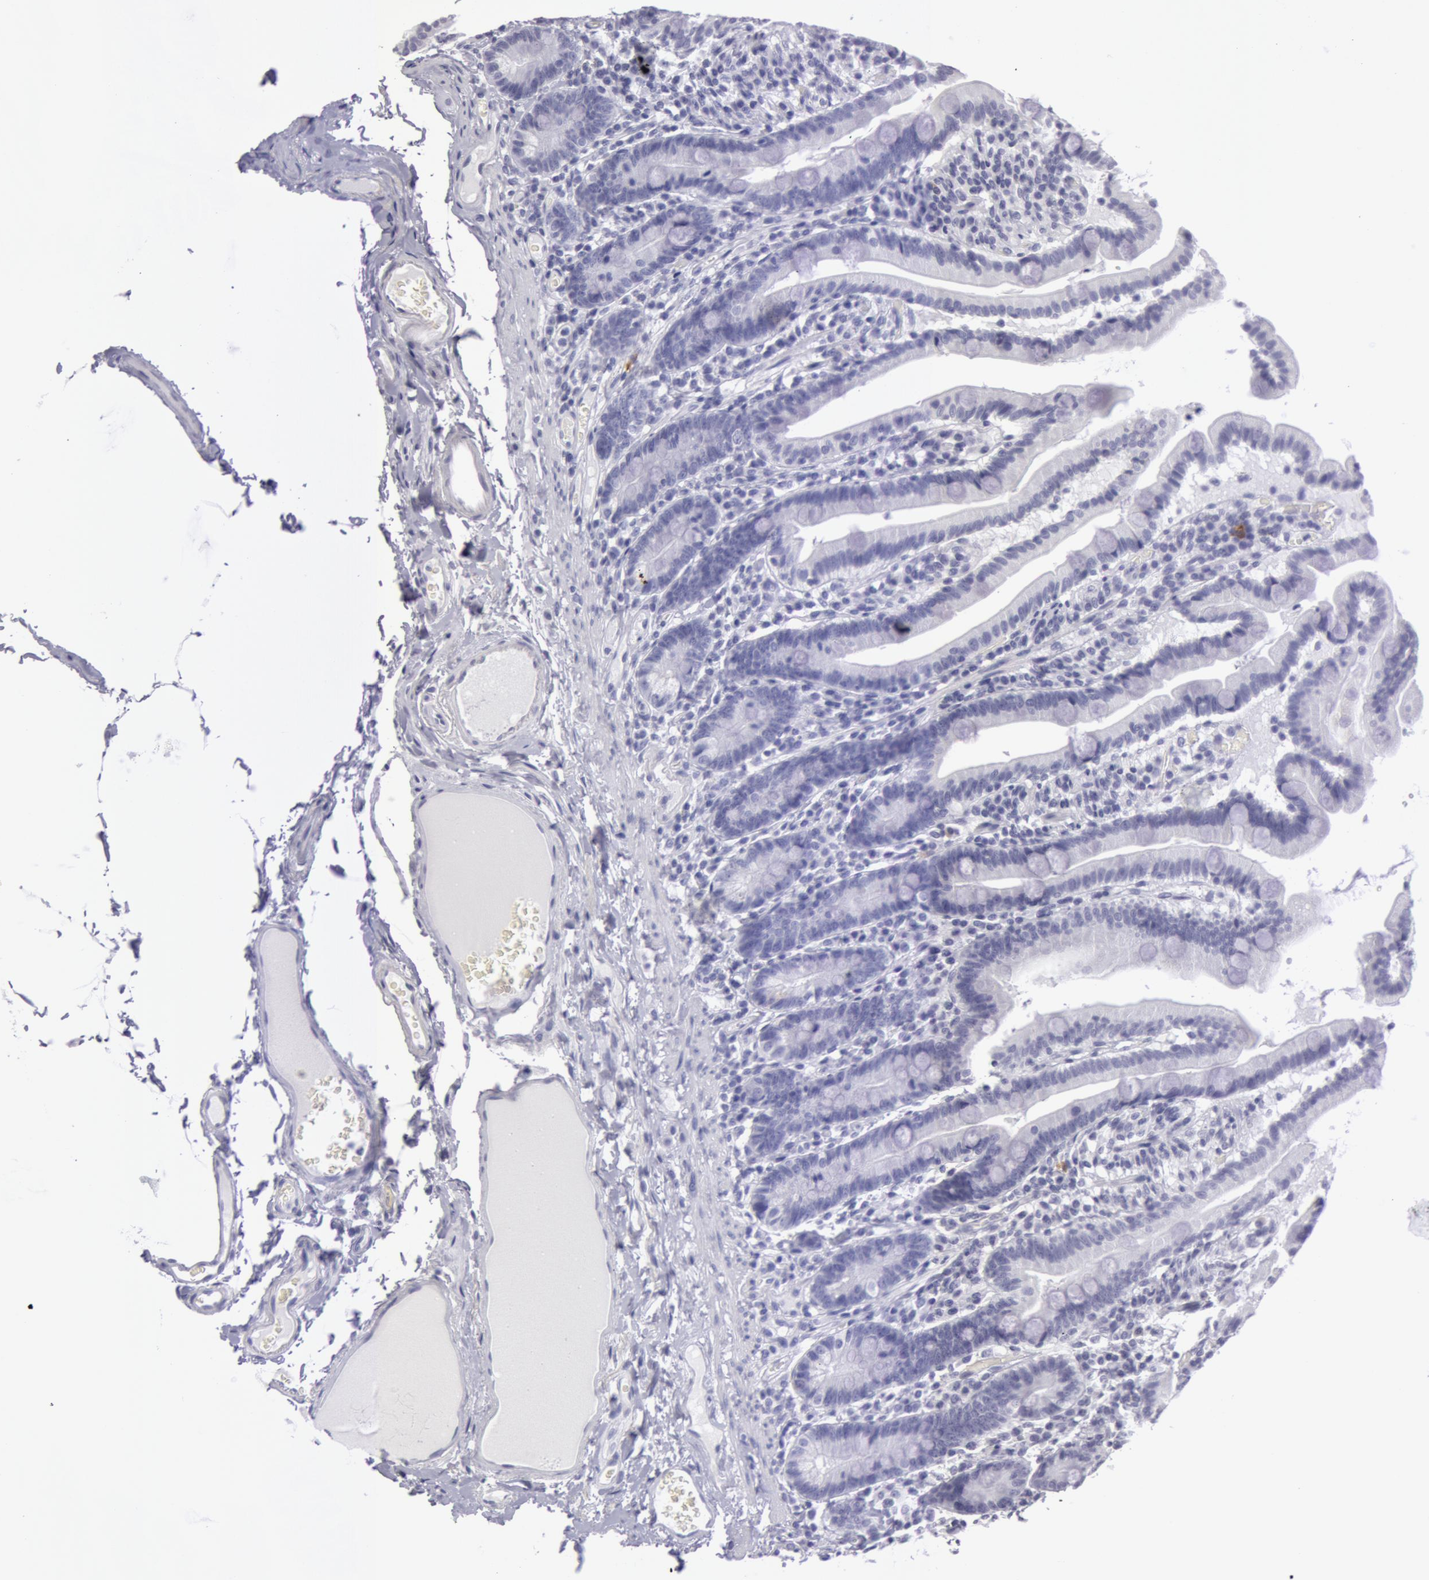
{"staining": {"intensity": "negative", "quantity": "none", "location": "none"}, "tissue": "duodenum", "cell_type": "Glandular cells", "image_type": "normal", "snomed": [{"axis": "morphology", "description": "Normal tissue, NOS"}, {"axis": "topography", "description": "Duodenum"}], "caption": "This is an immunohistochemistry image of benign duodenum. There is no positivity in glandular cells.", "gene": "AMACR", "patient": {"sex": "female", "age": 75}}